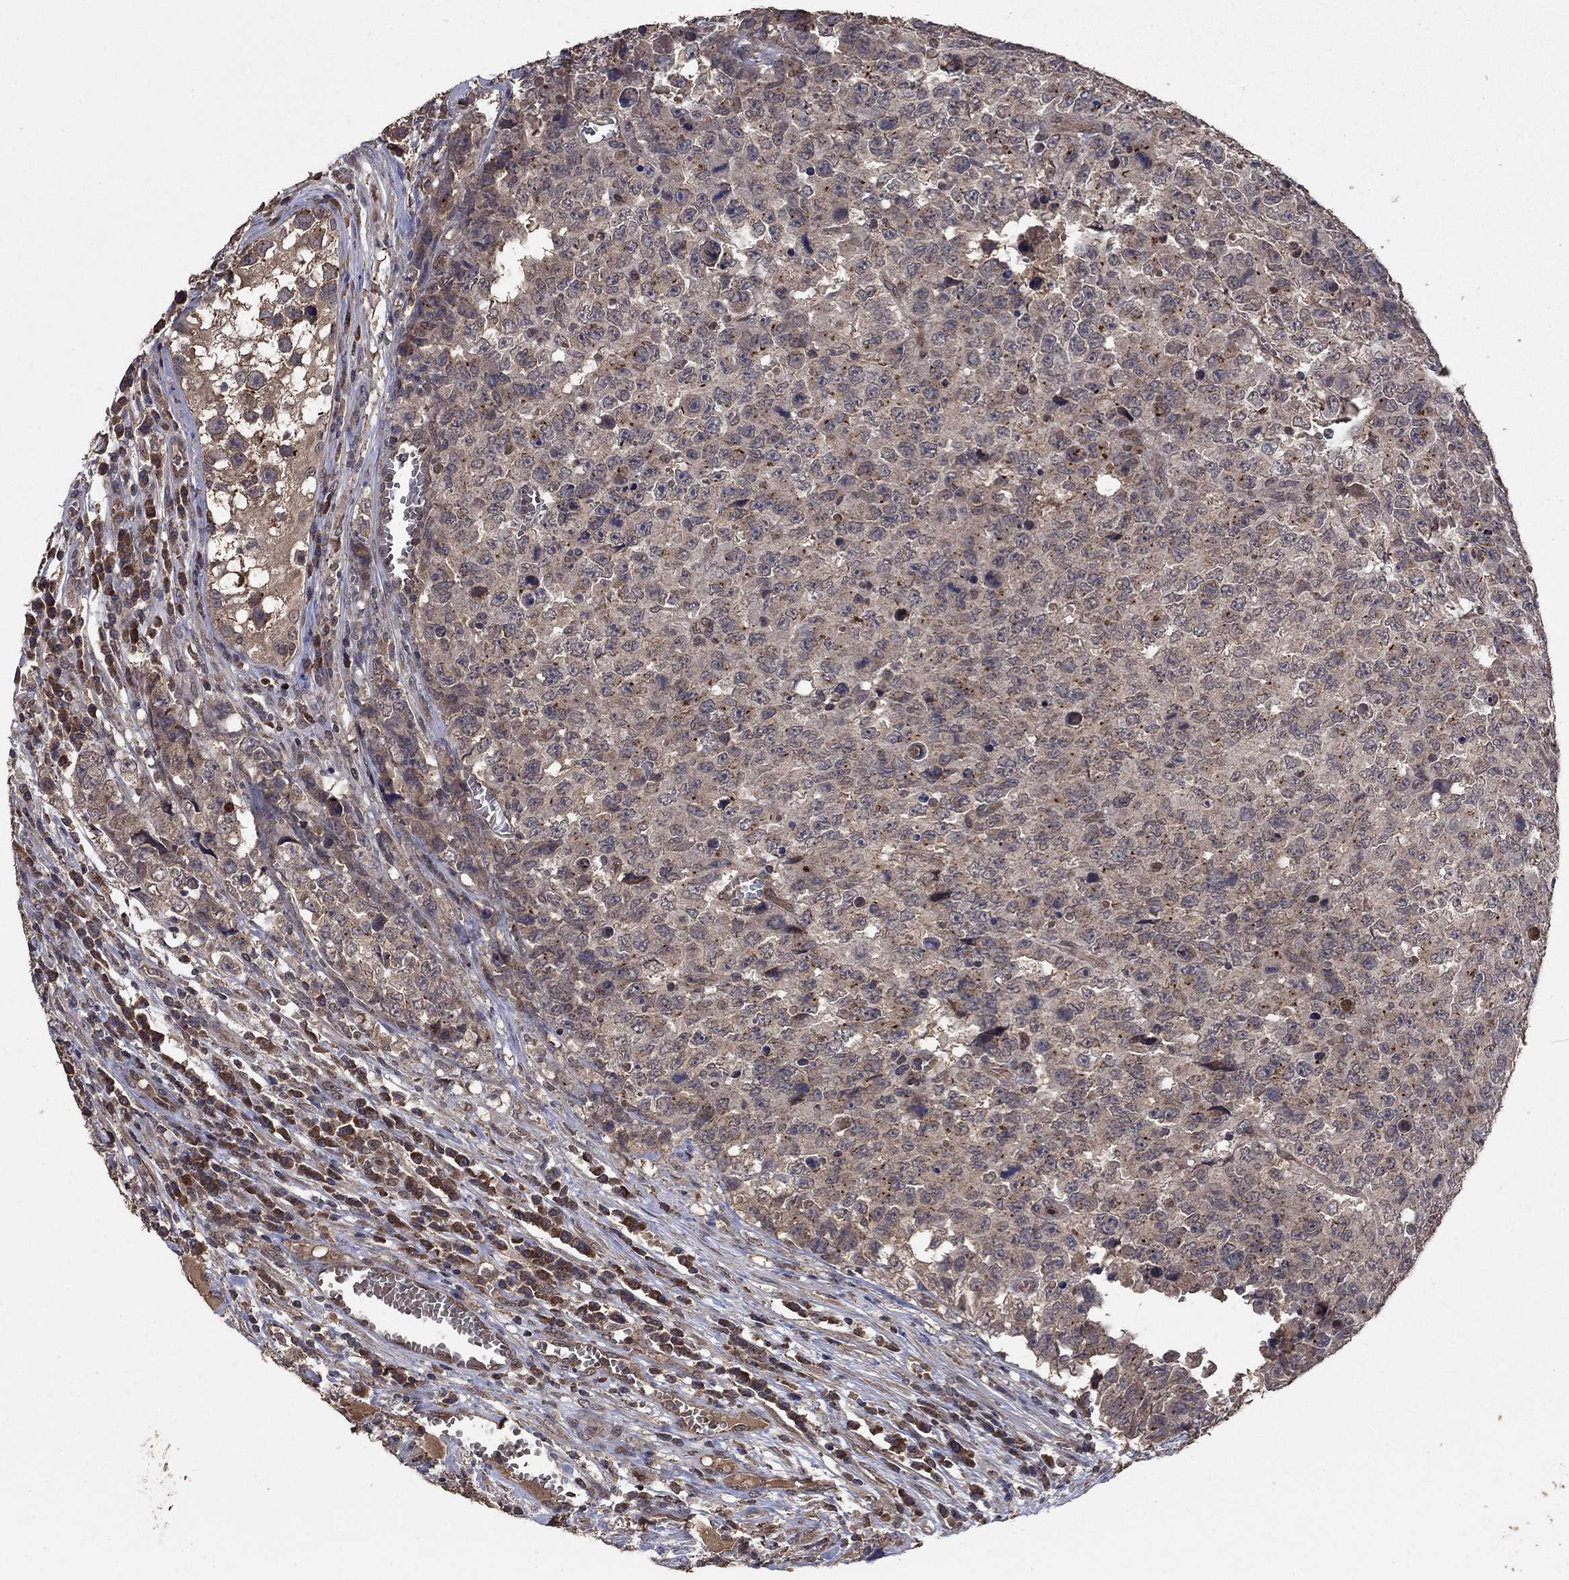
{"staining": {"intensity": "negative", "quantity": "none", "location": "none"}, "tissue": "testis cancer", "cell_type": "Tumor cells", "image_type": "cancer", "snomed": [{"axis": "morphology", "description": "Carcinoma, Embryonal, NOS"}, {"axis": "topography", "description": "Testis"}], "caption": "Photomicrograph shows no significant protein positivity in tumor cells of embryonal carcinoma (testis).", "gene": "DHRS1", "patient": {"sex": "male", "age": 23}}